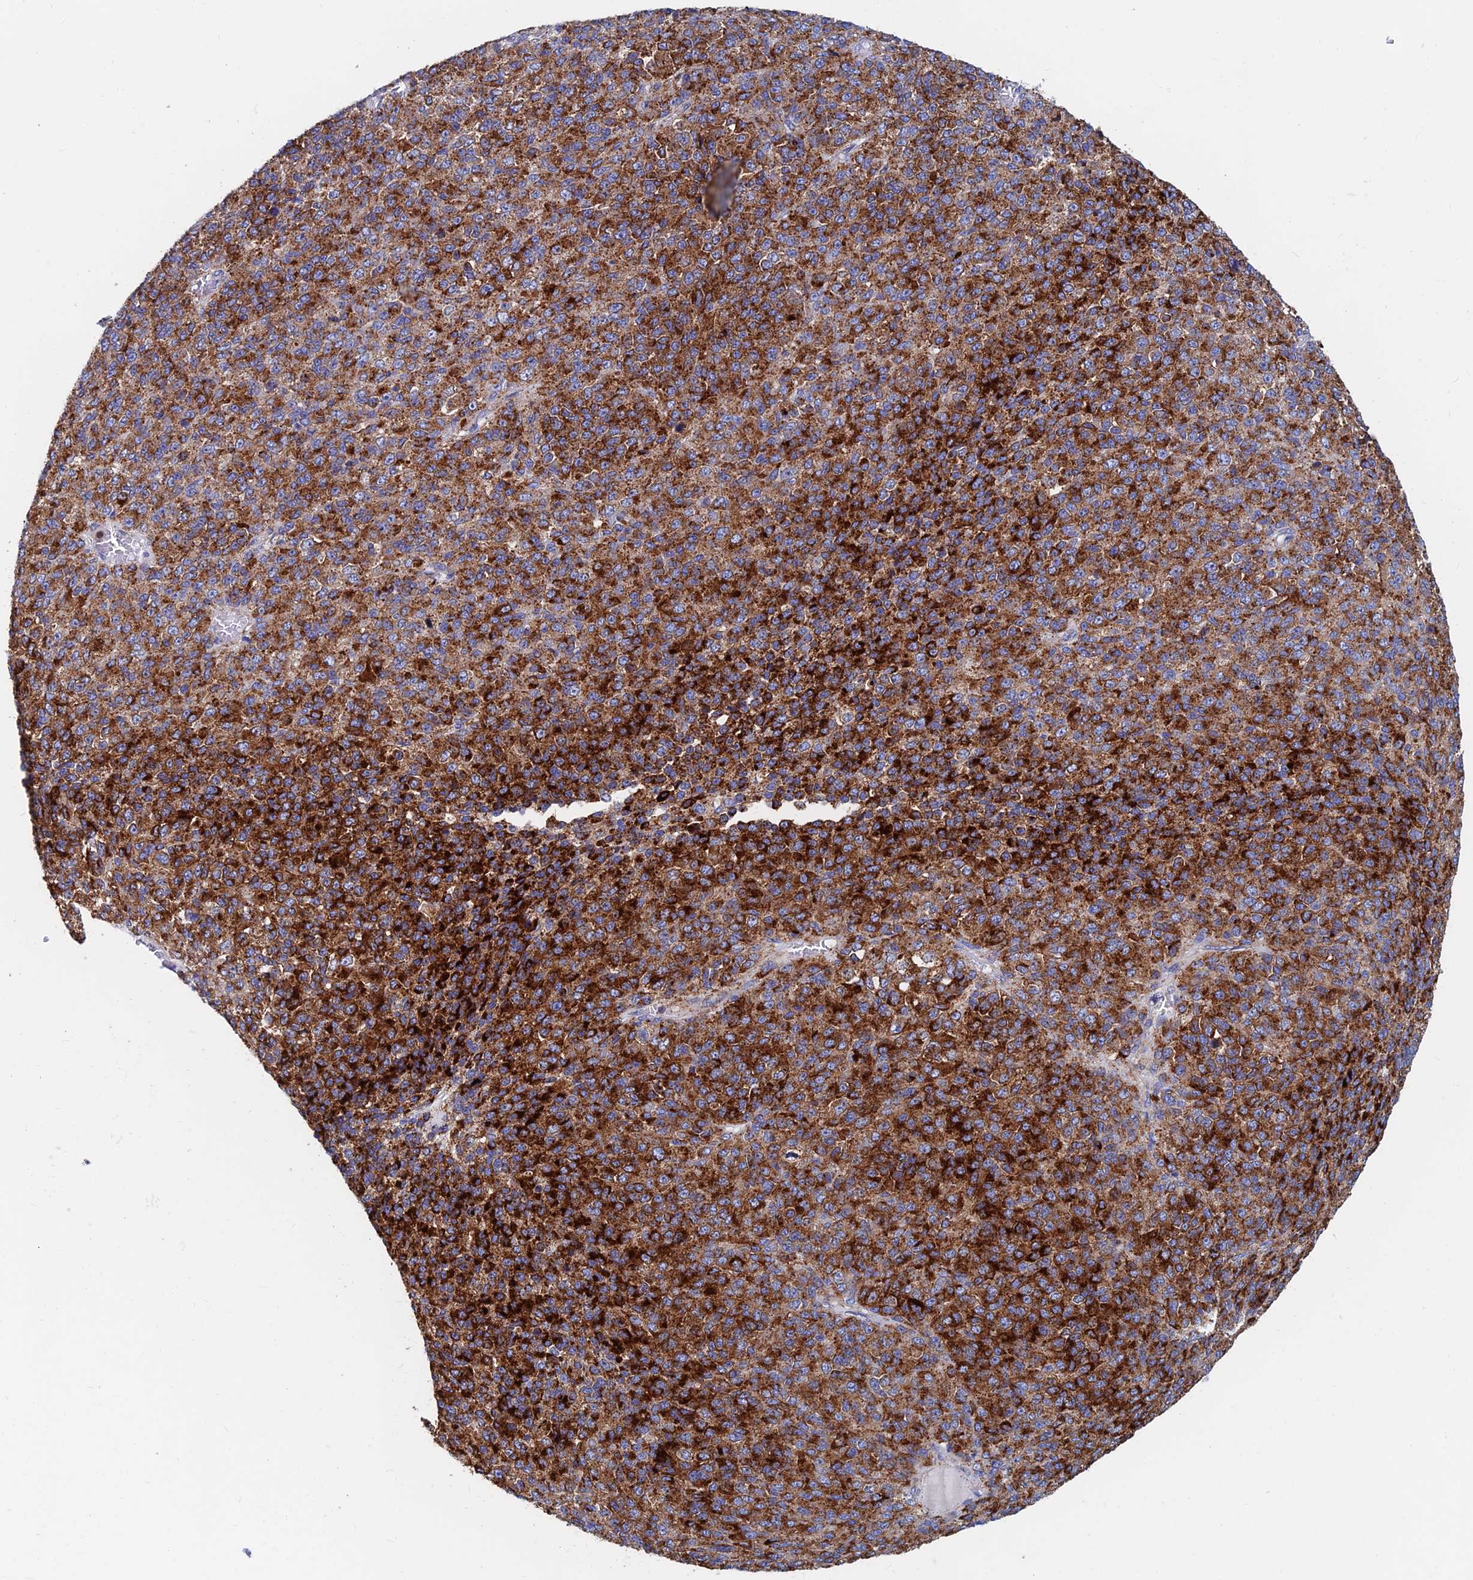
{"staining": {"intensity": "strong", "quantity": ">75%", "location": "cytoplasmic/membranous"}, "tissue": "melanoma", "cell_type": "Tumor cells", "image_type": "cancer", "snomed": [{"axis": "morphology", "description": "Malignant melanoma, Metastatic site"}, {"axis": "topography", "description": "Brain"}], "caption": "Protein analysis of malignant melanoma (metastatic site) tissue demonstrates strong cytoplasmic/membranous expression in approximately >75% of tumor cells. Immunohistochemistry stains the protein of interest in brown and the nuclei are stained blue.", "gene": "SPNS1", "patient": {"sex": "female", "age": 56}}